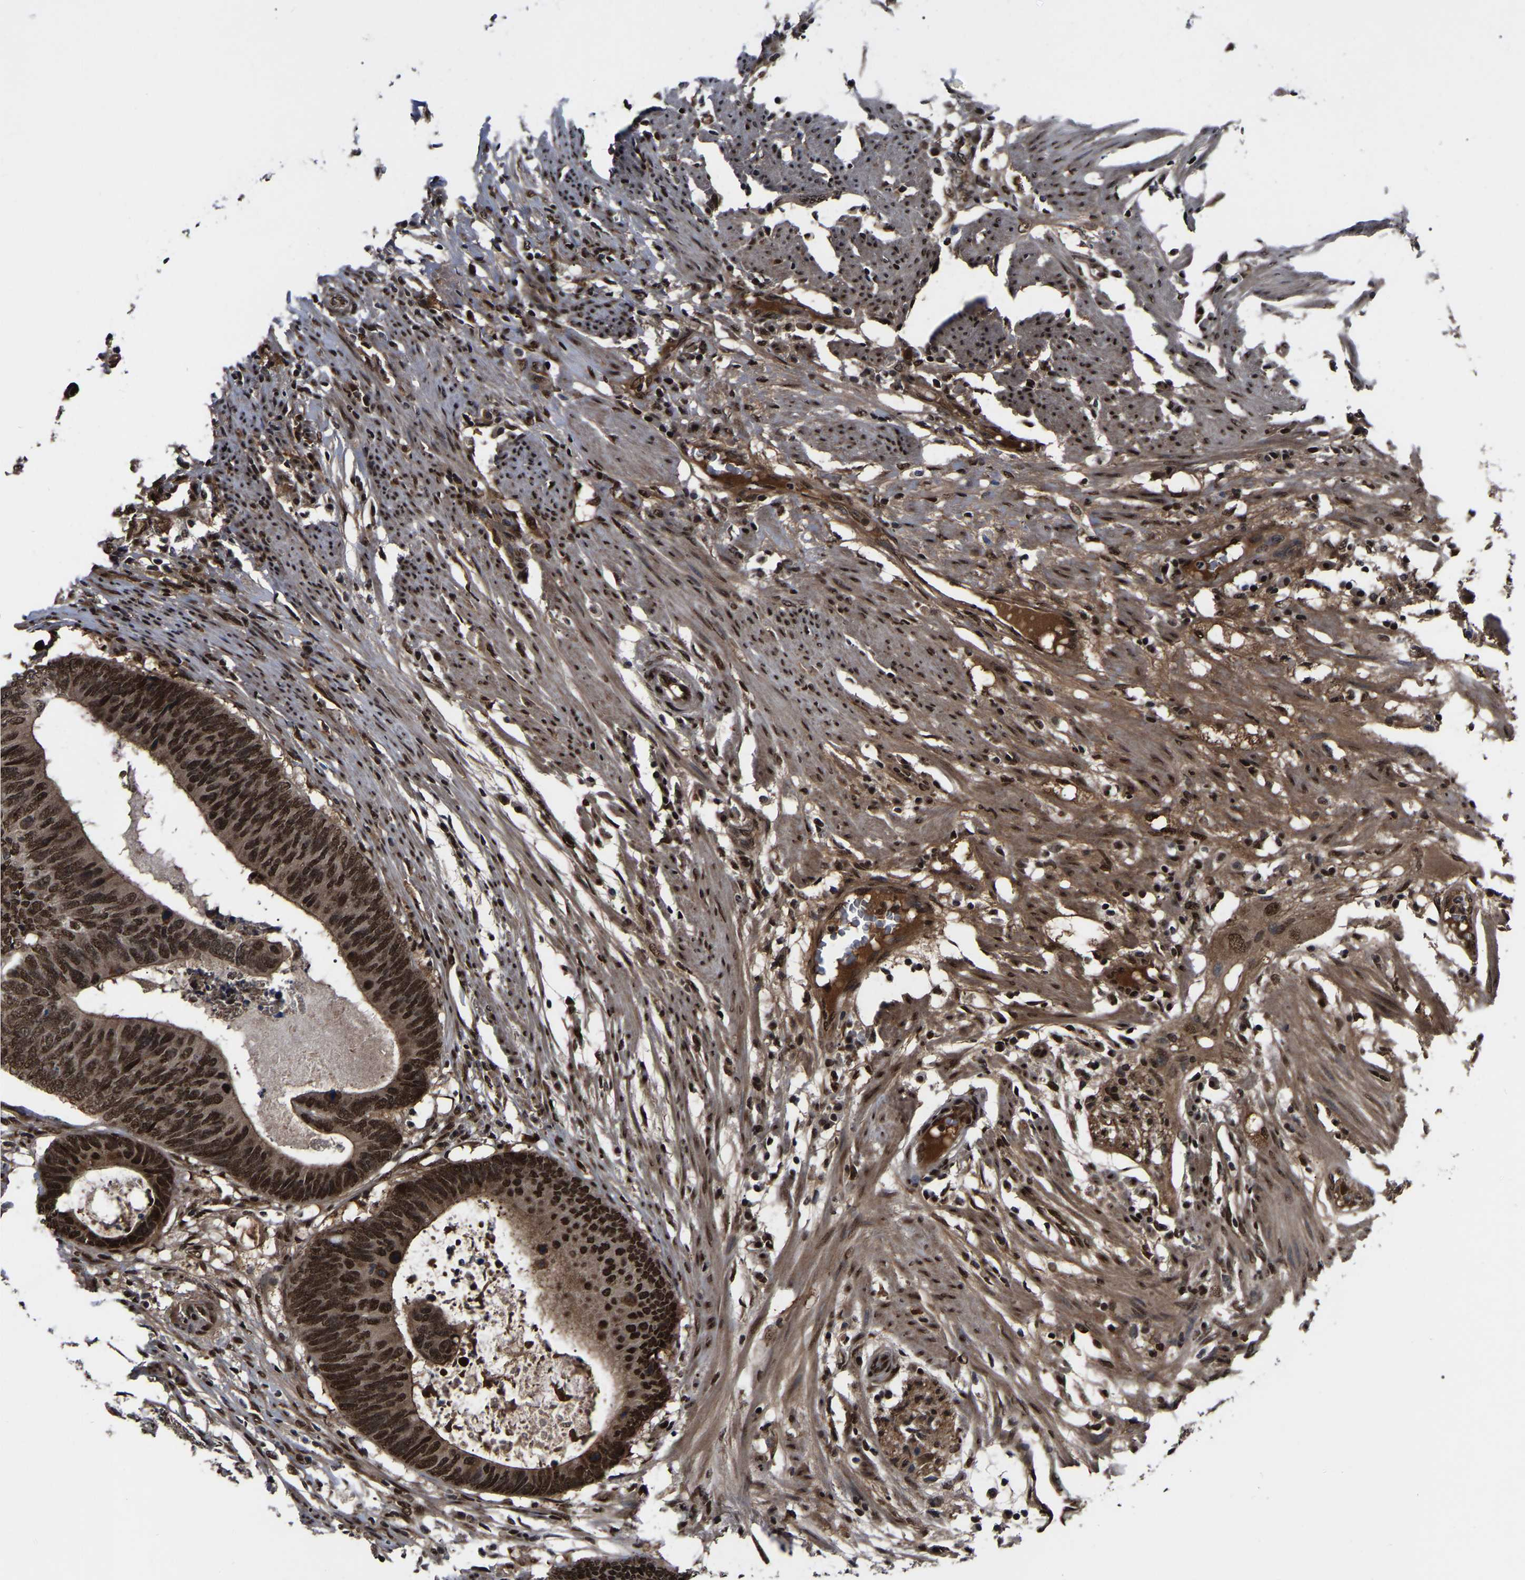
{"staining": {"intensity": "strong", "quantity": ">75%", "location": "cytoplasmic/membranous,nuclear"}, "tissue": "colorectal cancer", "cell_type": "Tumor cells", "image_type": "cancer", "snomed": [{"axis": "morphology", "description": "Adenocarcinoma, NOS"}, {"axis": "topography", "description": "Colon"}], "caption": "Protein expression analysis of colorectal adenocarcinoma exhibits strong cytoplasmic/membranous and nuclear staining in about >75% of tumor cells. (Brightfield microscopy of DAB IHC at high magnification).", "gene": "TRIM35", "patient": {"sex": "male", "age": 56}}